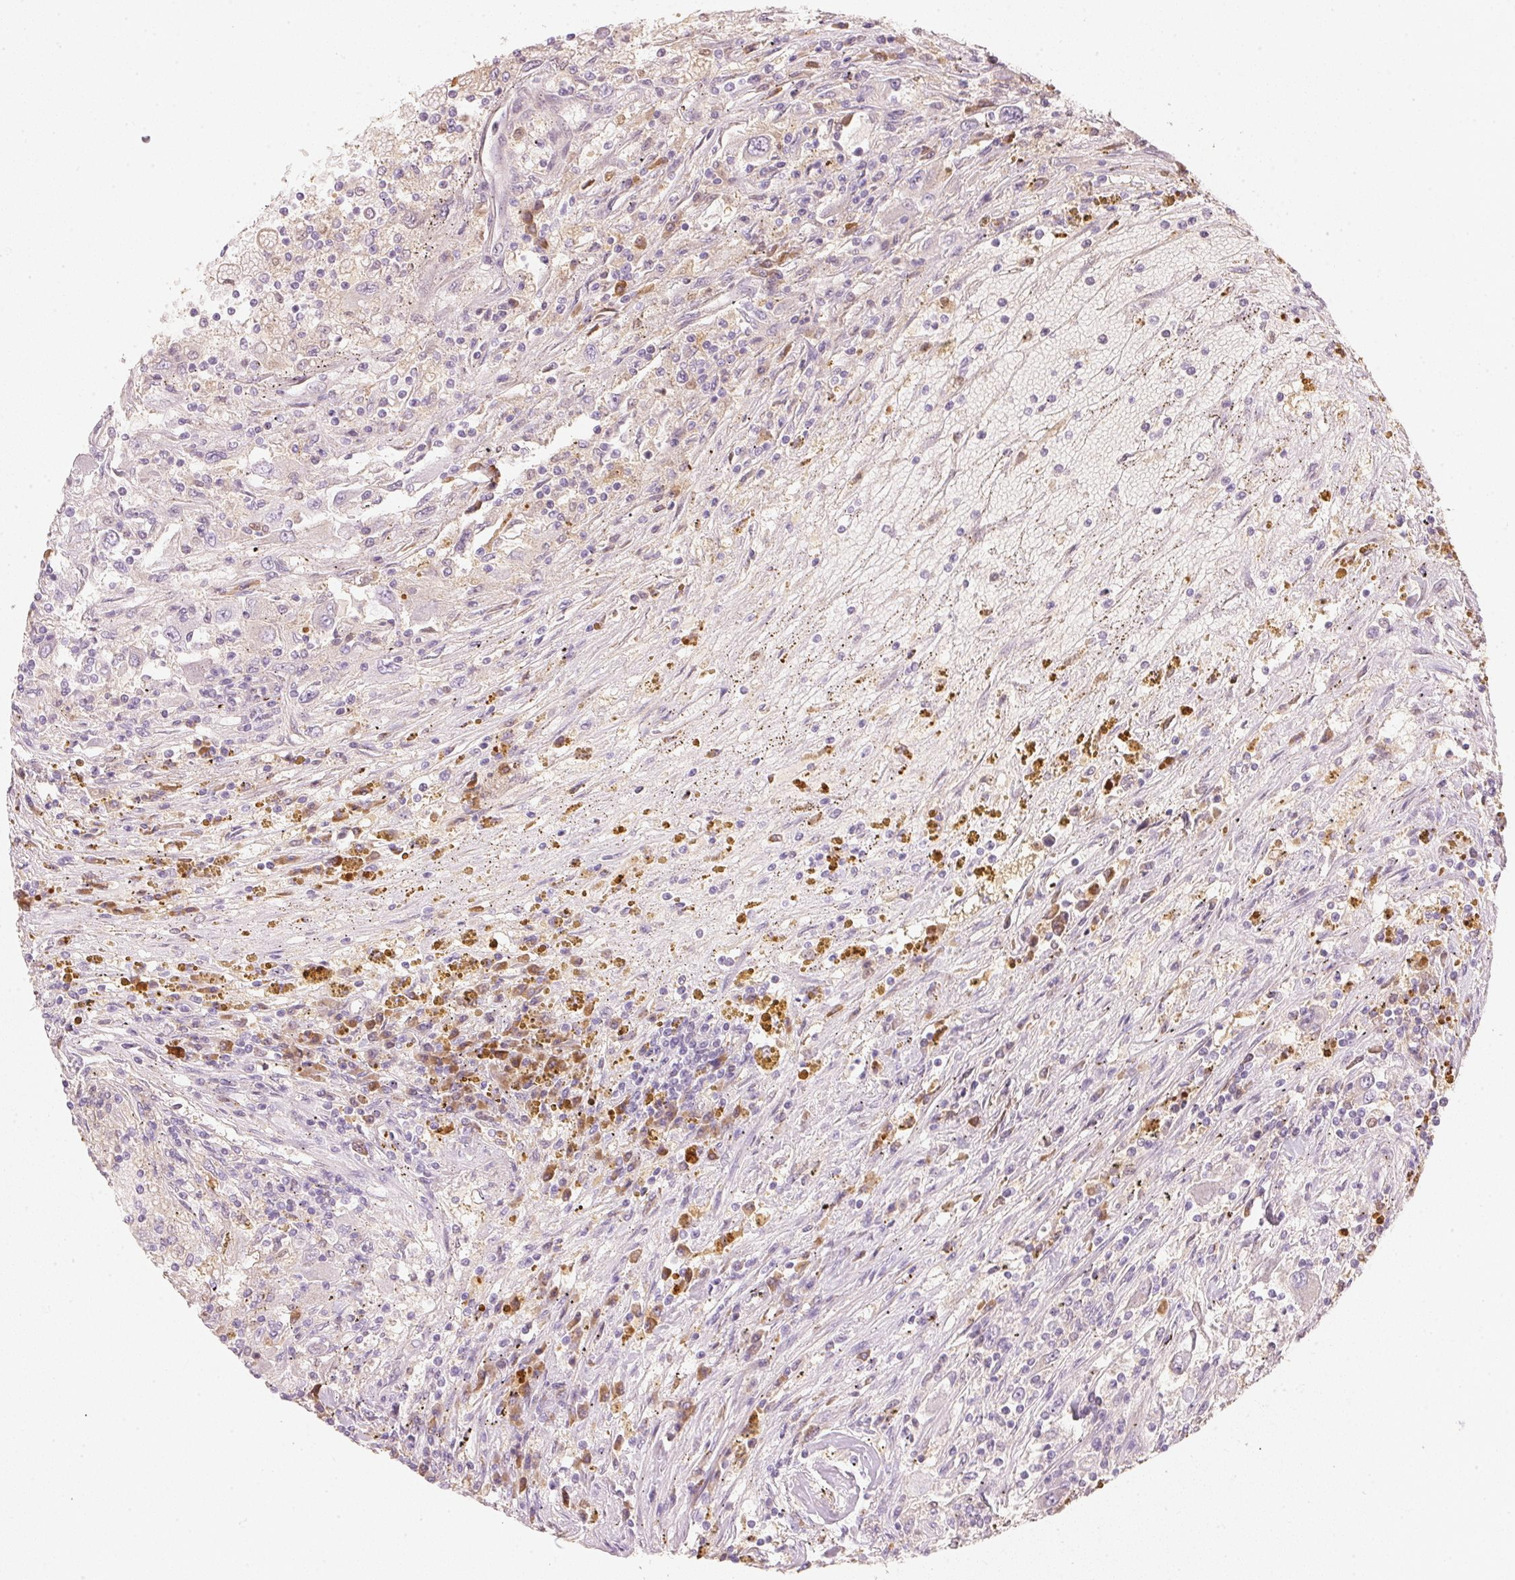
{"staining": {"intensity": "negative", "quantity": "none", "location": "none"}, "tissue": "renal cancer", "cell_type": "Tumor cells", "image_type": "cancer", "snomed": [{"axis": "morphology", "description": "Adenocarcinoma, NOS"}, {"axis": "topography", "description": "Kidney"}], "caption": "Histopathology image shows no significant protein staining in tumor cells of renal cancer (adenocarcinoma).", "gene": "RMDN2", "patient": {"sex": "female", "age": 67}}